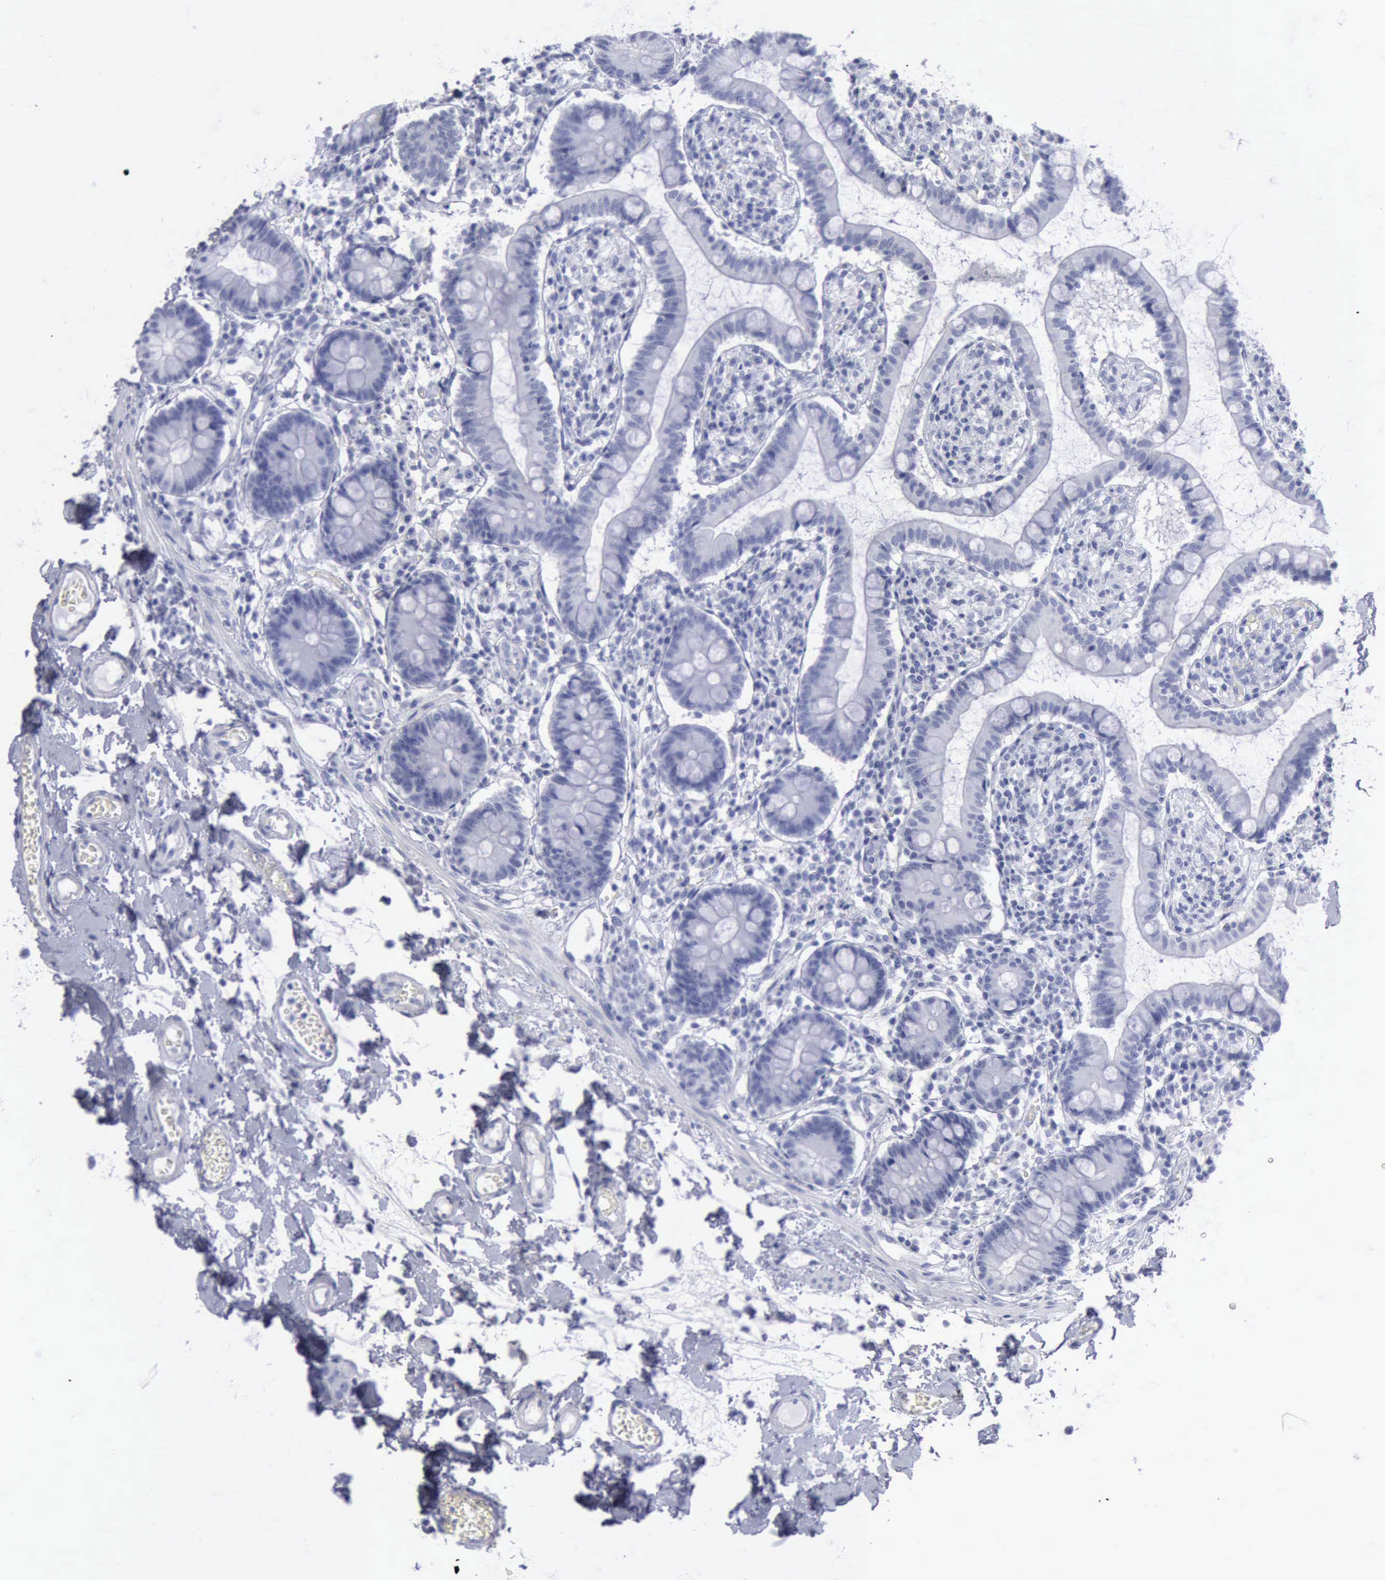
{"staining": {"intensity": "negative", "quantity": "none", "location": "none"}, "tissue": "small intestine", "cell_type": "Glandular cells", "image_type": "normal", "snomed": [{"axis": "morphology", "description": "Normal tissue, NOS"}, {"axis": "topography", "description": "Small intestine"}], "caption": "Immunohistochemistry (IHC) histopathology image of unremarkable human small intestine stained for a protein (brown), which exhibits no expression in glandular cells.", "gene": "KRT13", "patient": {"sex": "female", "age": 61}}